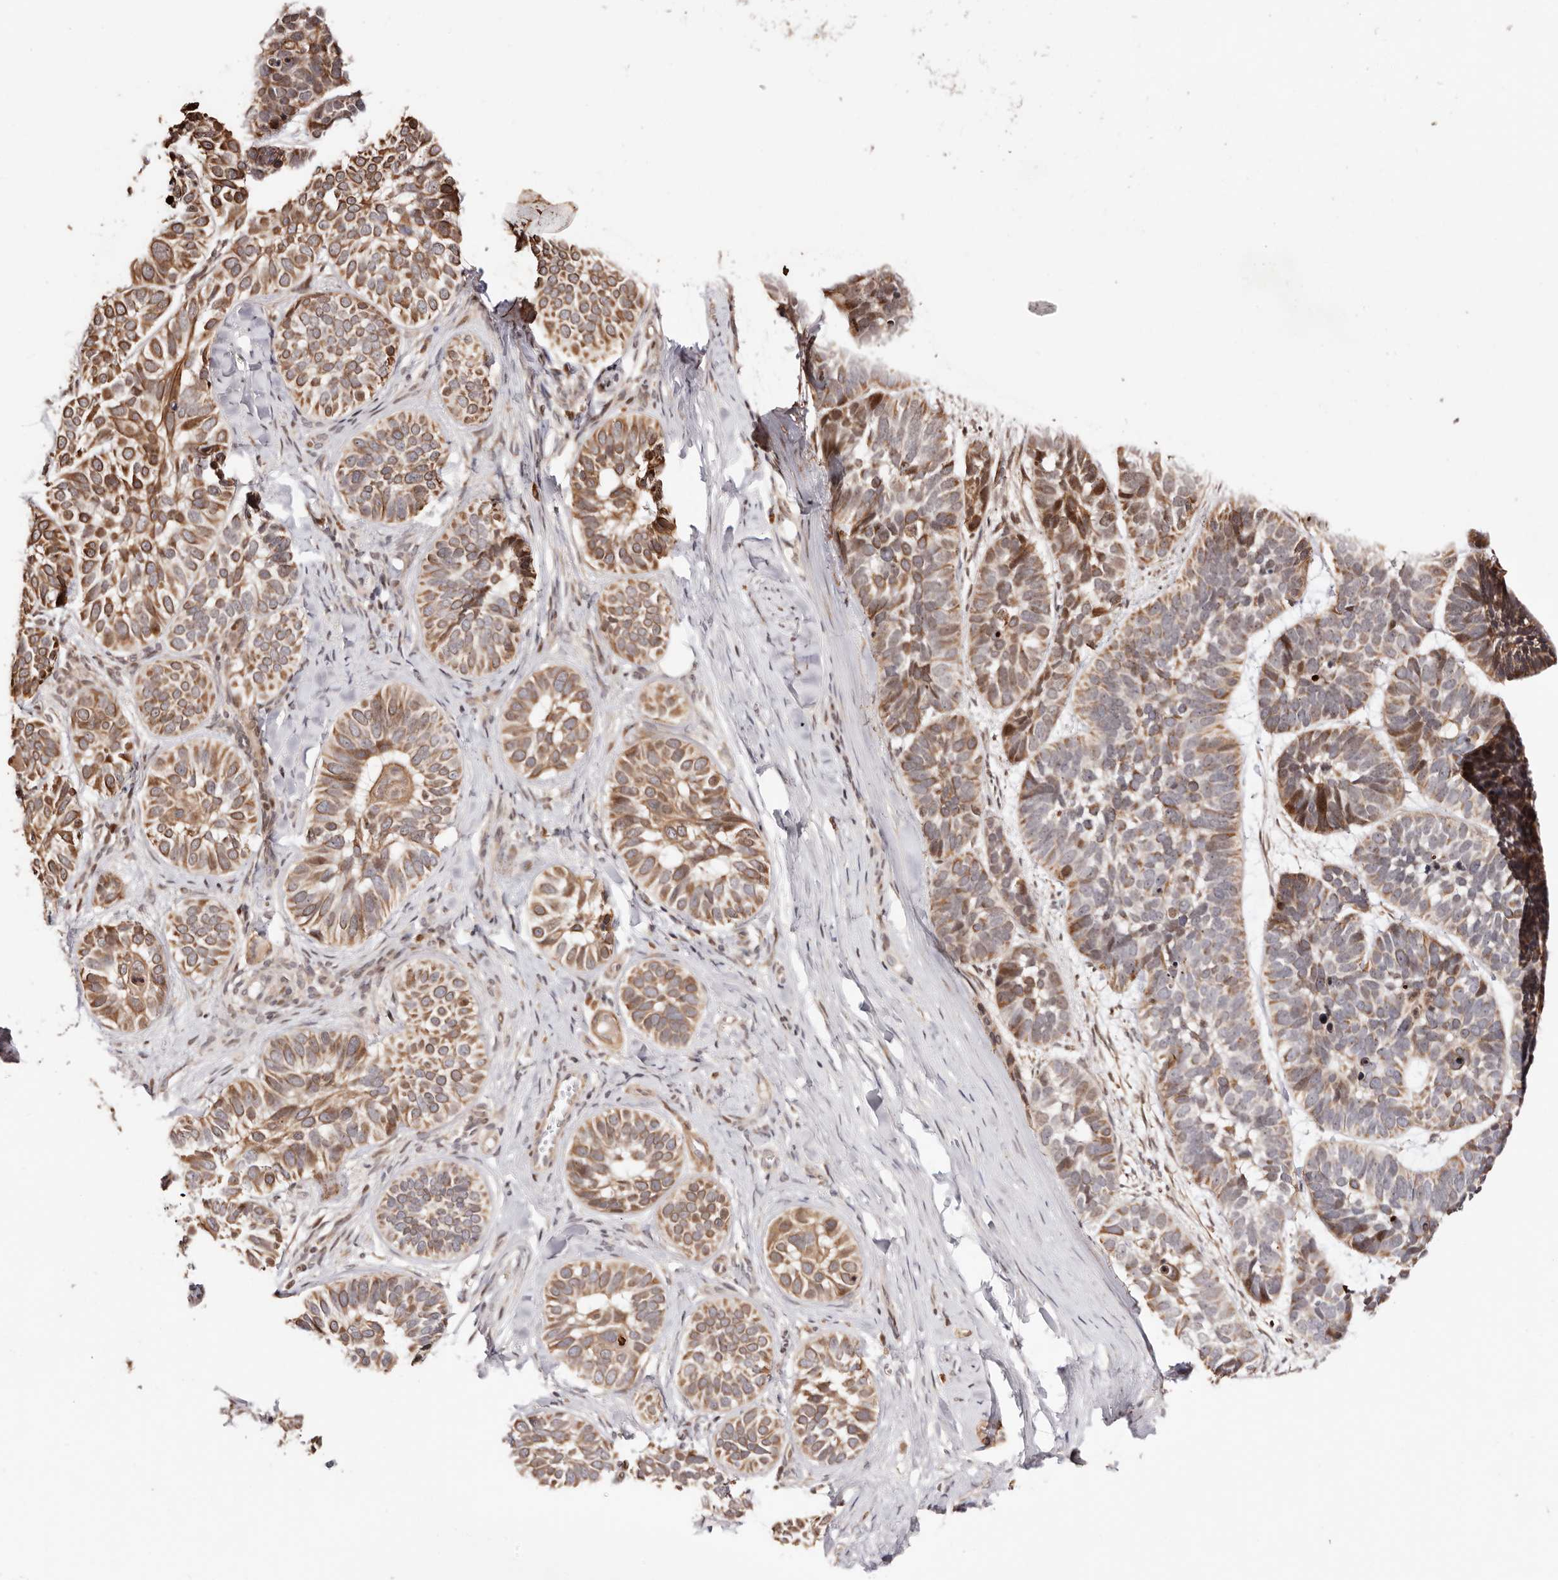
{"staining": {"intensity": "moderate", "quantity": "25%-75%", "location": "cytoplasmic/membranous"}, "tissue": "skin cancer", "cell_type": "Tumor cells", "image_type": "cancer", "snomed": [{"axis": "morphology", "description": "Basal cell carcinoma"}, {"axis": "topography", "description": "Skin"}], "caption": "IHC micrograph of human skin basal cell carcinoma stained for a protein (brown), which demonstrates medium levels of moderate cytoplasmic/membranous positivity in approximately 25%-75% of tumor cells.", "gene": "HIVEP3", "patient": {"sex": "male", "age": 62}}